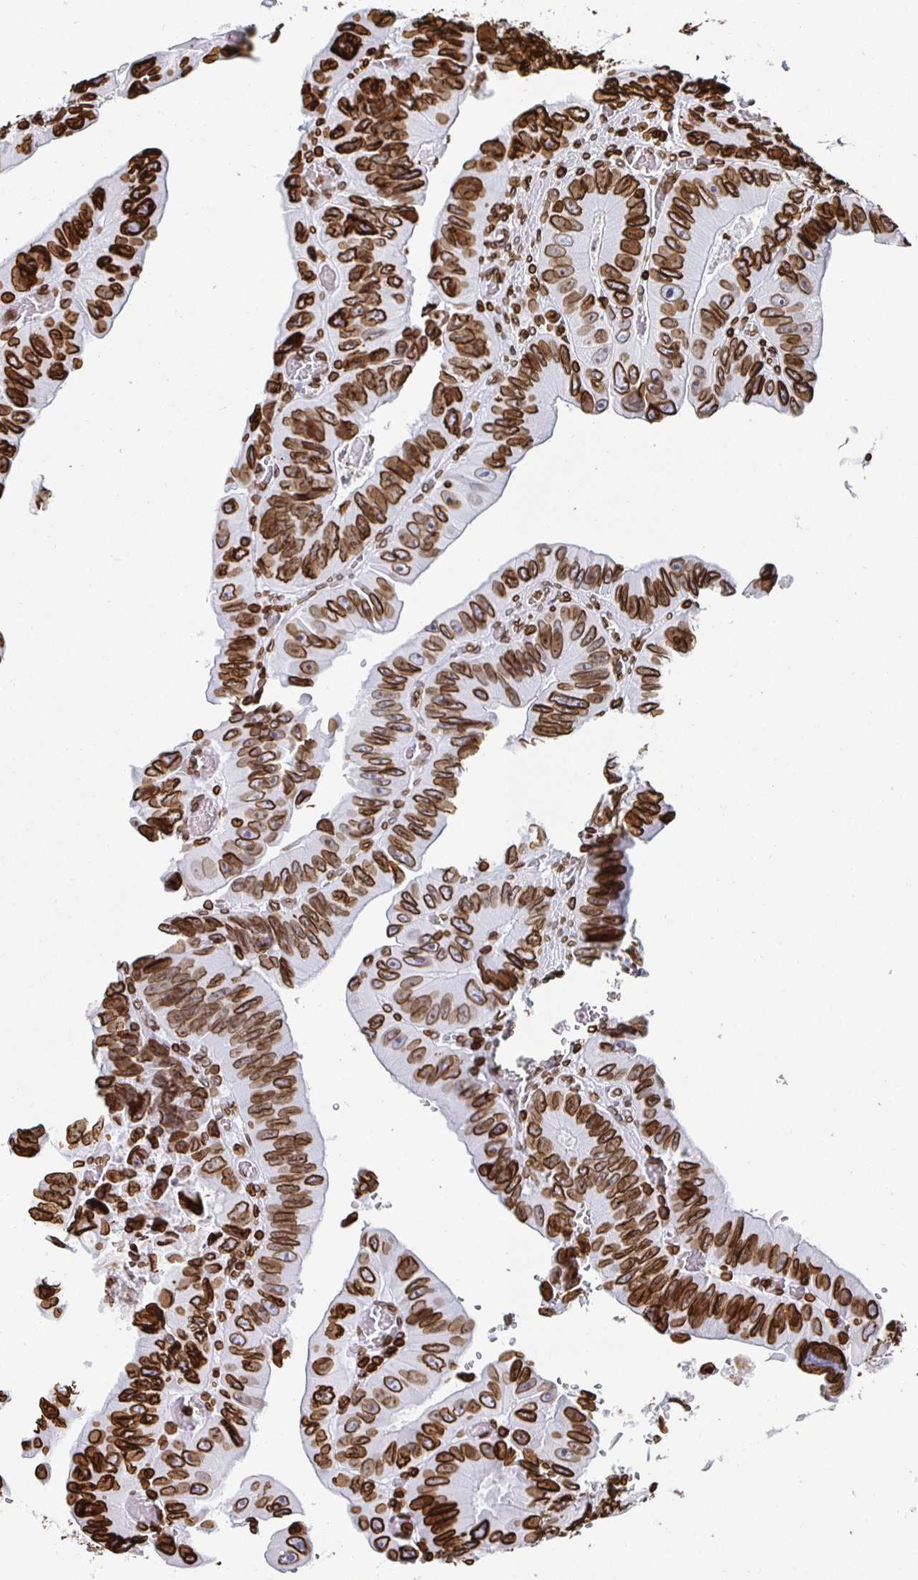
{"staining": {"intensity": "moderate", "quantity": ">75%", "location": "cytoplasmic/membranous,nuclear"}, "tissue": "colorectal cancer", "cell_type": "Tumor cells", "image_type": "cancer", "snomed": [{"axis": "morphology", "description": "Adenocarcinoma, NOS"}, {"axis": "topography", "description": "Colon"}], "caption": "Colorectal adenocarcinoma stained with a brown dye exhibits moderate cytoplasmic/membranous and nuclear positive expression in about >75% of tumor cells.", "gene": "LMNB1", "patient": {"sex": "female", "age": 84}}